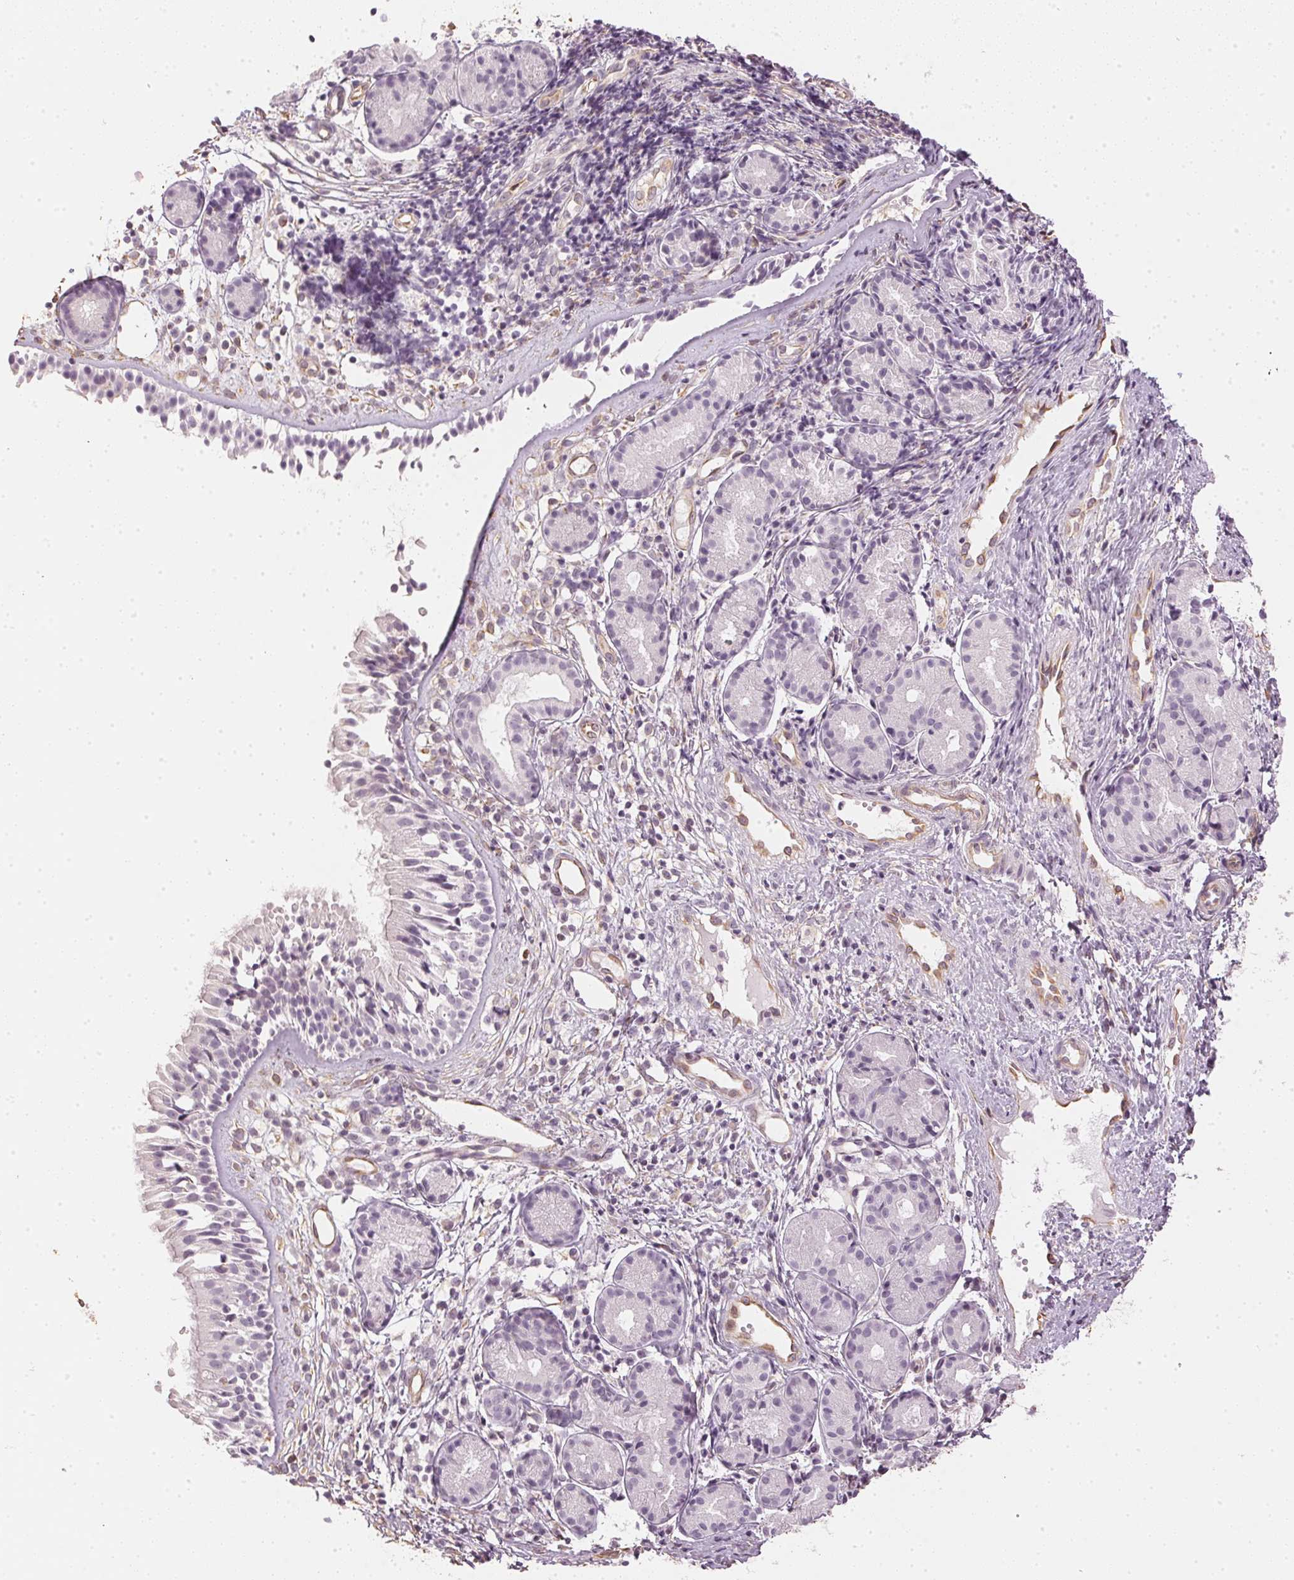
{"staining": {"intensity": "negative", "quantity": "none", "location": "none"}, "tissue": "nasopharynx", "cell_type": "Respiratory epithelial cells", "image_type": "normal", "snomed": [{"axis": "morphology", "description": "Normal tissue, NOS"}, {"axis": "topography", "description": "Nasopharynx"}], "caption": "Respiratory epithelial cells are negative for brown protein staining in normal nasopharynx.", "gene": "APLP1", "patient": {"sex": "male", "age": 58}}